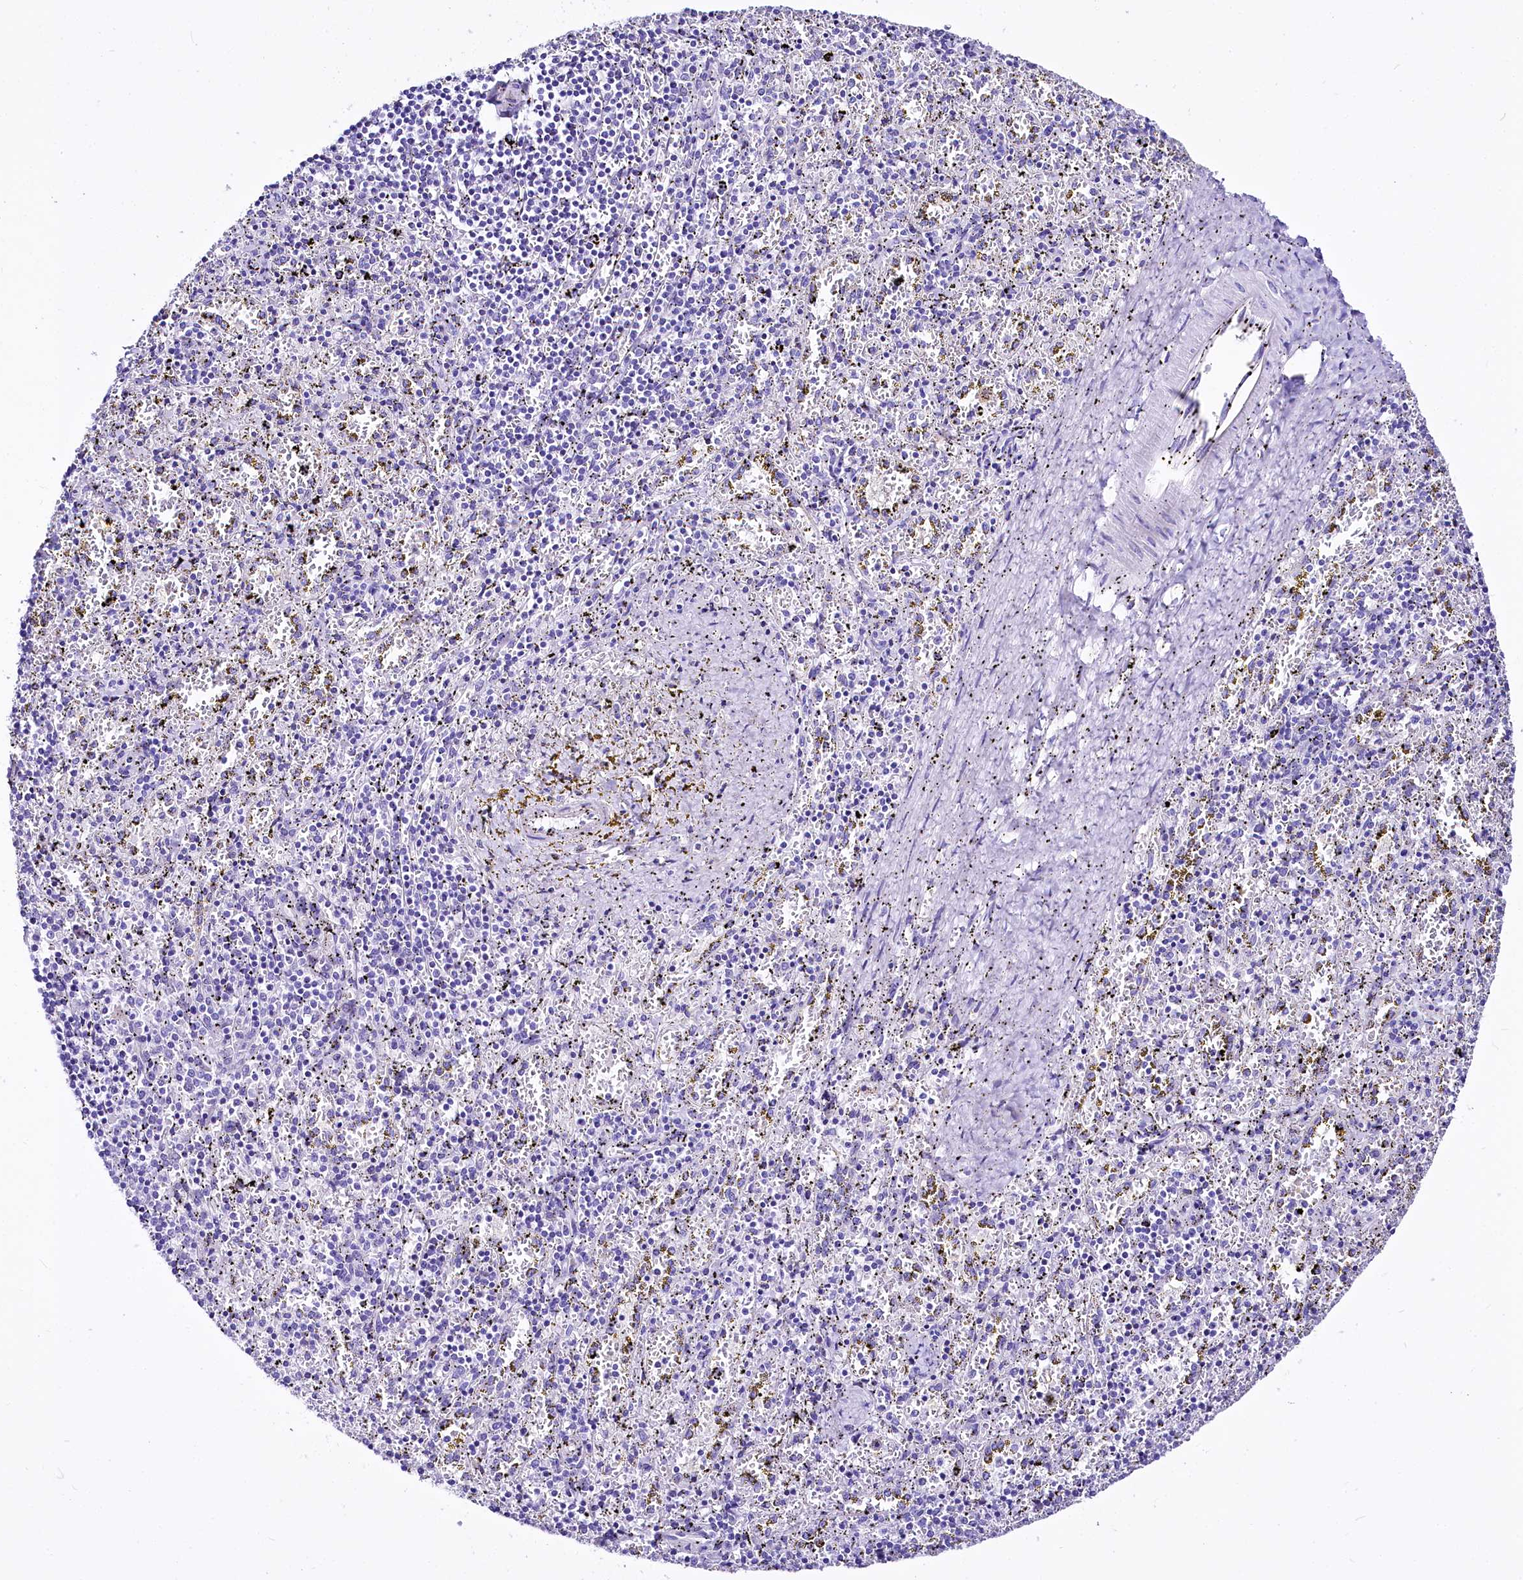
{"staining": {"intensity": "negative", "quantity": "none", "location": "none"}, "tissue": "spleen", "cell_type": "Cells in red pulp", "image_type": "normal", "snomed": [{"axis": "morphology", "description": "Normal tissue, NOS"}, {"axis": "topography", "description": "Spleen"}], "caption": "DAB immunohistochemical staining of normal human spleen shows no significant expression in cells in red pulp.", "gene": "A2ML1", "patient": {"sex": "male", "age": 11}}